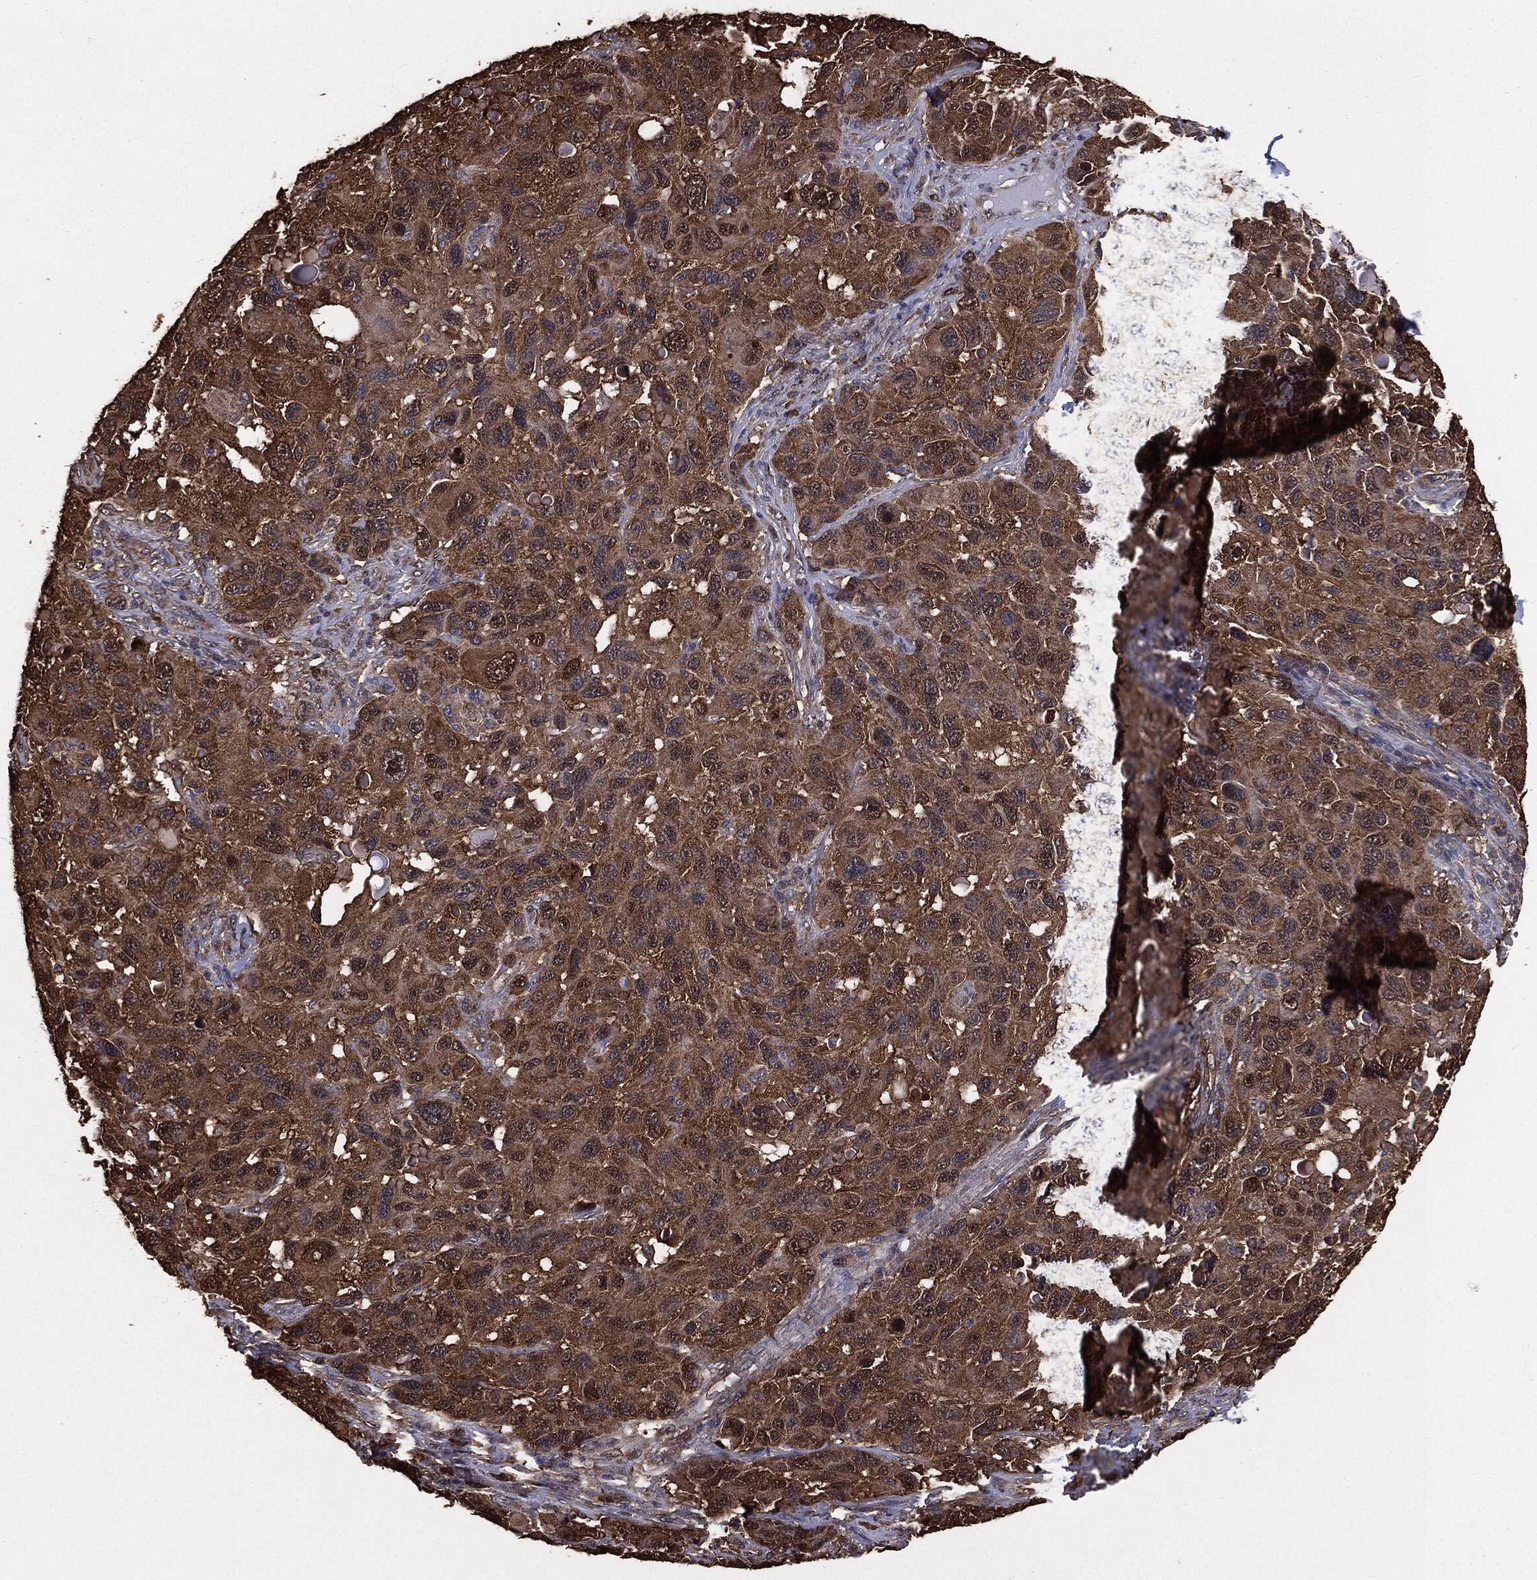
{"staining": {"intensity": "moderate", "quantity": ">75%", "location": "cytoplasmic/membranous"}, "tissue": "melanoma", "cell_type": "Tumor cells", "image_type": "cancer", "snomed": [{"axis": "morphology", "description": "Malignant melanoma, NOS"}, {"axis": "topography", "description": "Skin"}], "caption": "Protein staining of malignant melanoma tissue reveals moderate cytoplasmic/membranous positivity in about >75% of tumor cells.", "gene": "NME1", "patient": {"sex": "male", "age": 53}}